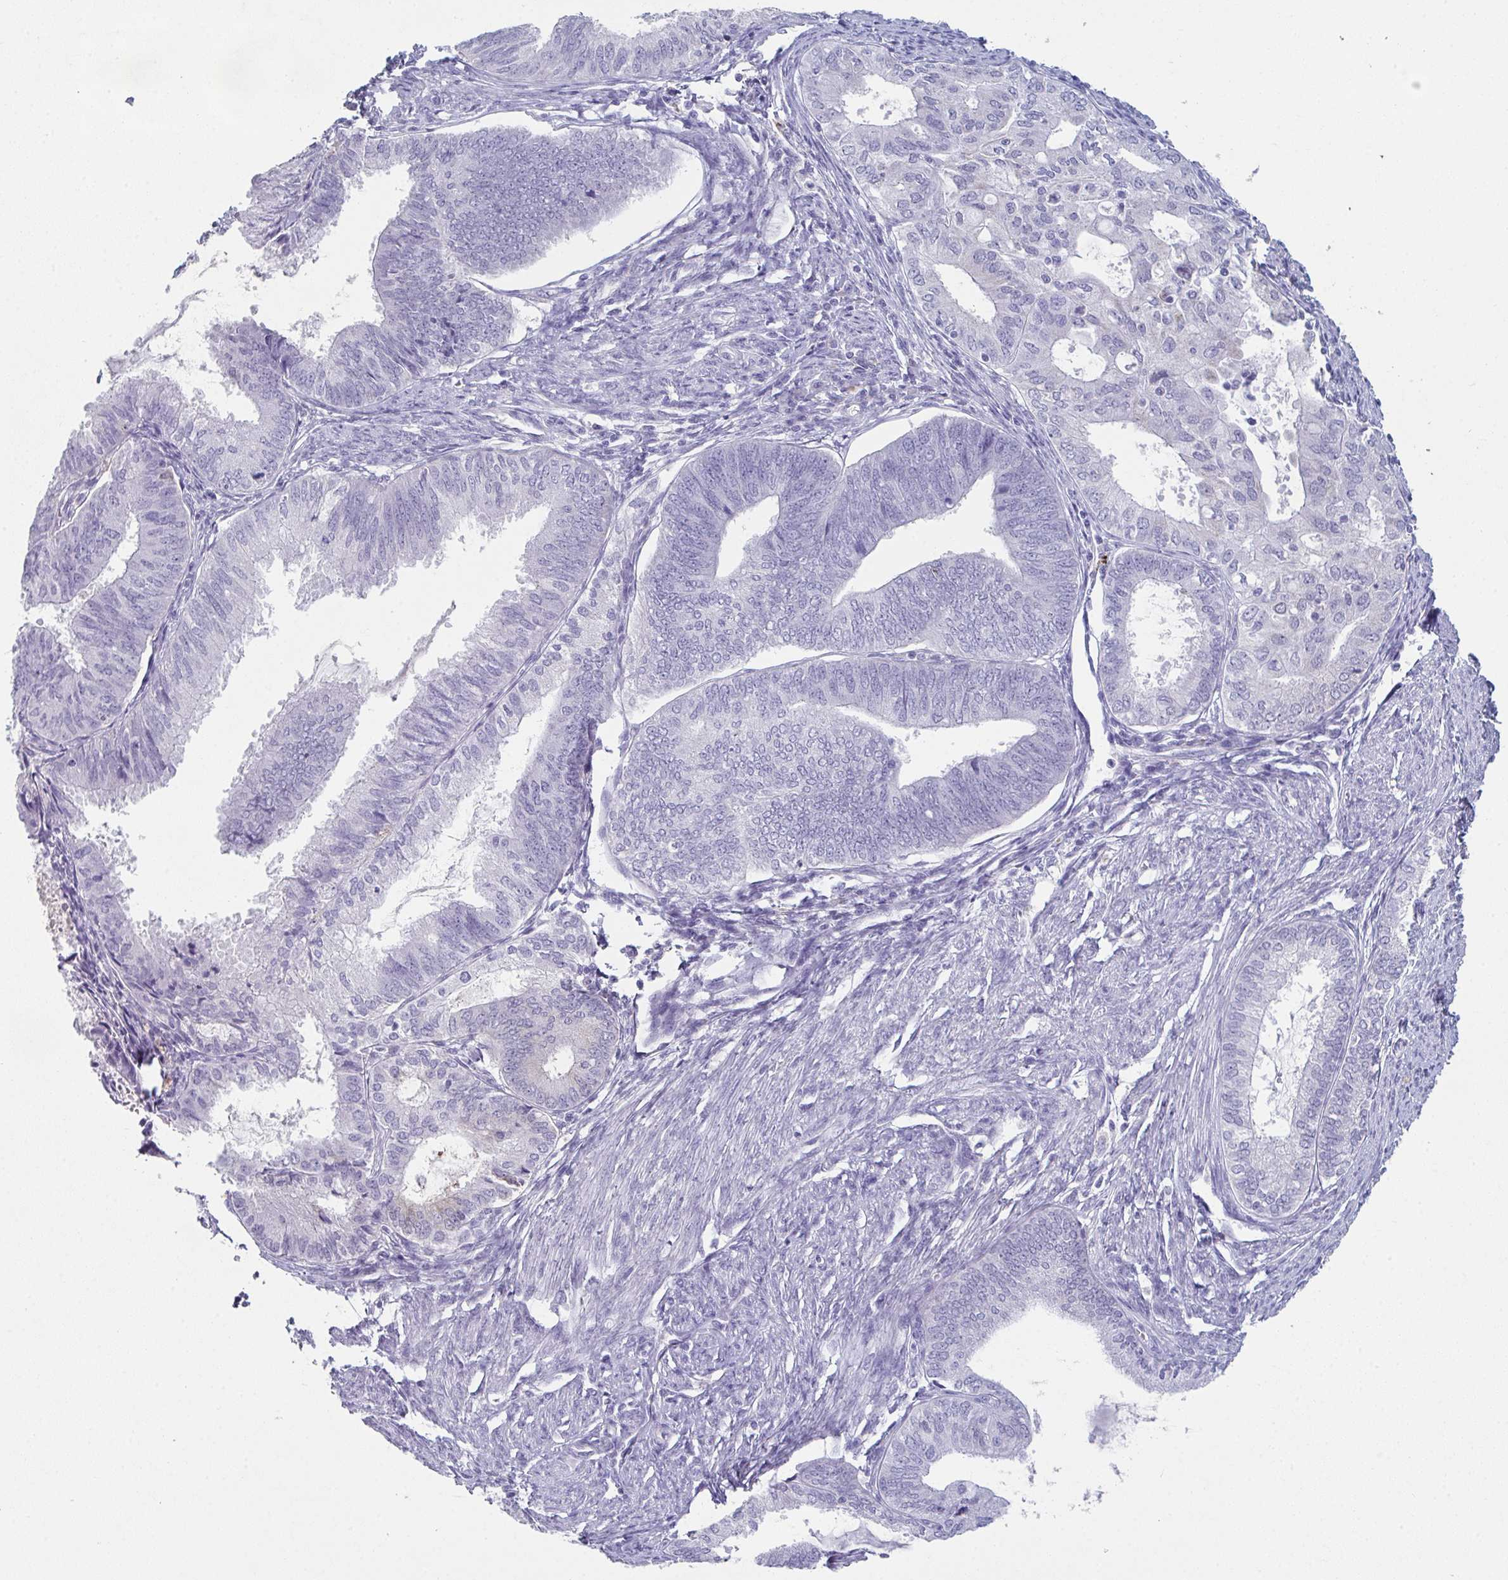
{"staining": {"intensity": "negative", "quantity": "none", "location": "none"}, "tissue": "endometrial cancer", "cell_type": "Tumor cells", "image_type": "cancer", "snomed": [{"axis": "morphology", "description": "Adenocarcinoma, NOS"}, {"axis": "topography", "description": "Endometrium"}], "caption": "Immunohistochemistry (IHC) micrograph of neoplastic tissue: human adenocarcinoma (endometrial) stained with DAB demonstrates no significant protein positivity in tumor cells.", "gene": "ADAM21", "patient": {"sex": "female", "age": 86}}